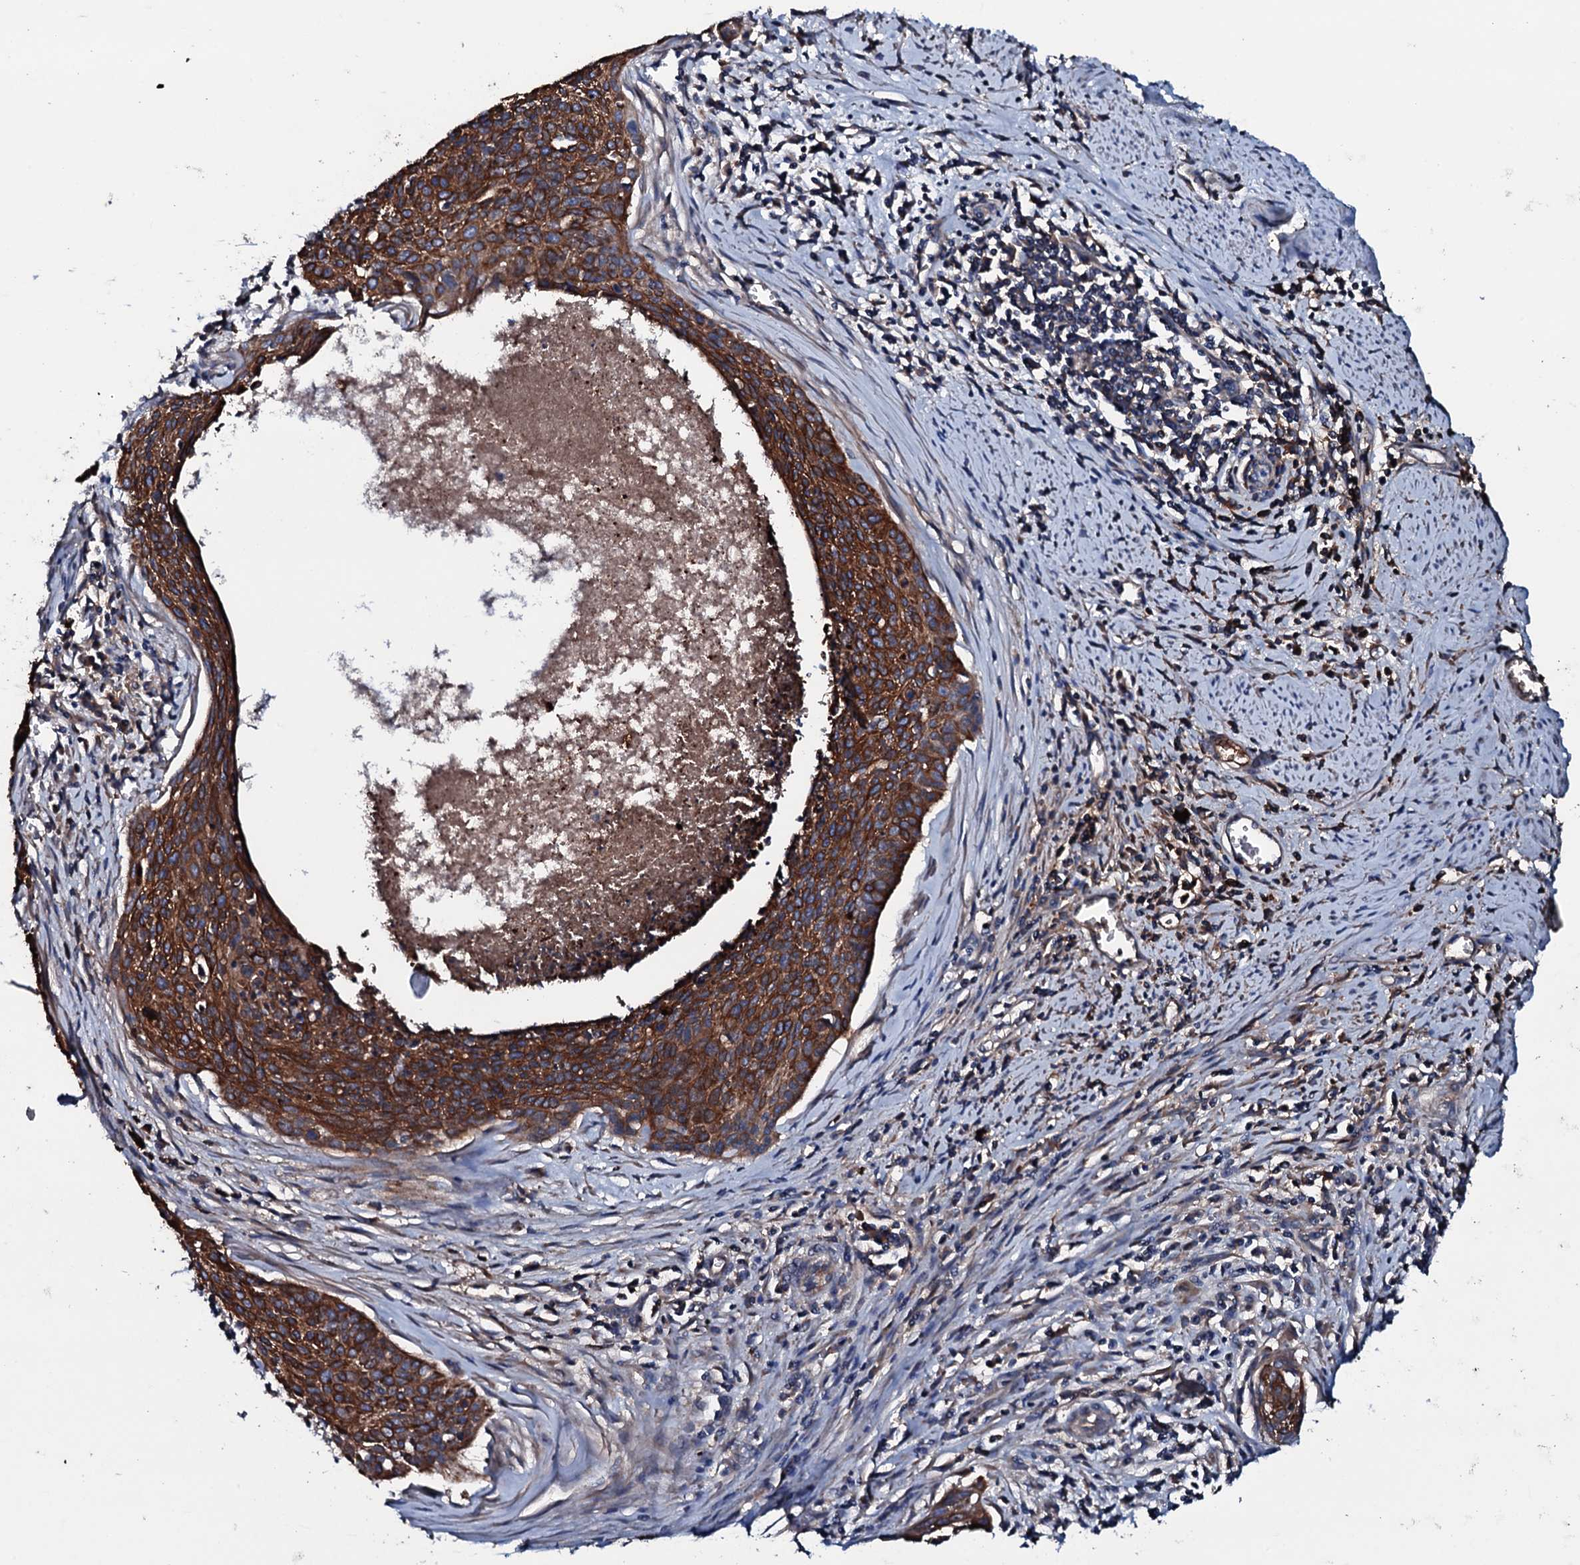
{"staining": {"intensity": "strong", "quantity": ">75%", "location": "cytoplasmic/membranous"}, "tissue": "cervical cancer", "cell_type": "Tumor cells", "image_type": "cancer", "snomed": [{"axis": "morphology", "description": "Squamous cell carcinoma, NOS"}, {"axis": "topography", "description": "Cervix"}], "caption": "Human cervical cancer stained for a protein (brown) reveals strong cytoplasmic/membranous positive positivity in about >75% of tumor cells.", "gene": "NEK1", "patient": {"sex": "female", "age": 55}}